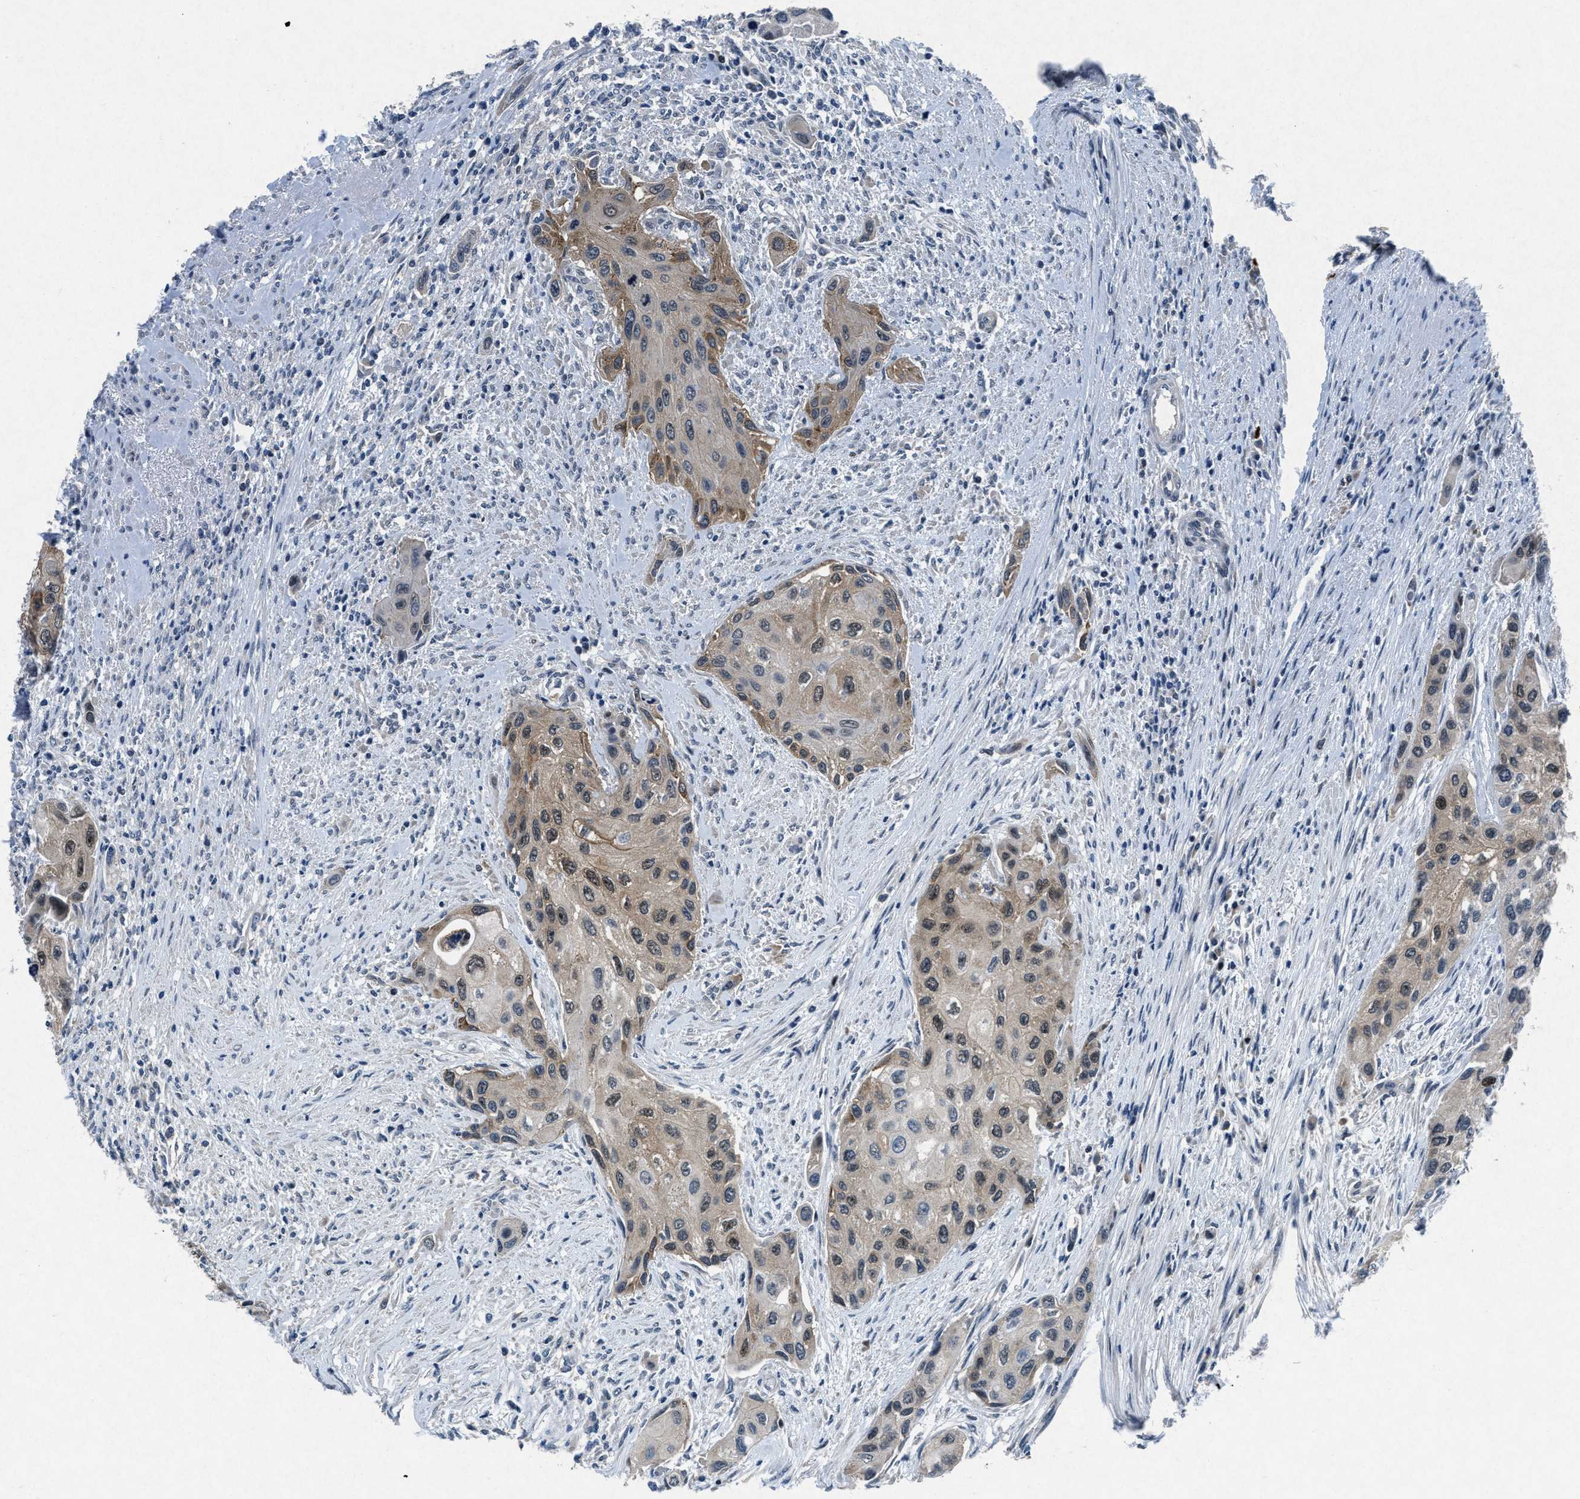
{"staining": {"intensity": "weak", "quantity": ">75%", "location": "cytoplasmic/membranous"}, "tissue": "urothelial cancer", "cell_type": "Tumor cells", "image_type": "cancer", "snomed": [{"axis": "morphology", "description": "Urothelial carcinoma, High grade"}, {"axis": "topography", "description": "Urinary bladder"}], "caption": "Urothelial carcinoma (high-grade) tissue displays weak cytoplasmic/membranous staining in approximately >75% of tumor cells (Stains: DAB in brown, nuclei in blue, Microscopy: brightfield microscopy at high magnification).", "gene": "PHLDA1", "patient": {"sex": "female", "age": 56}}